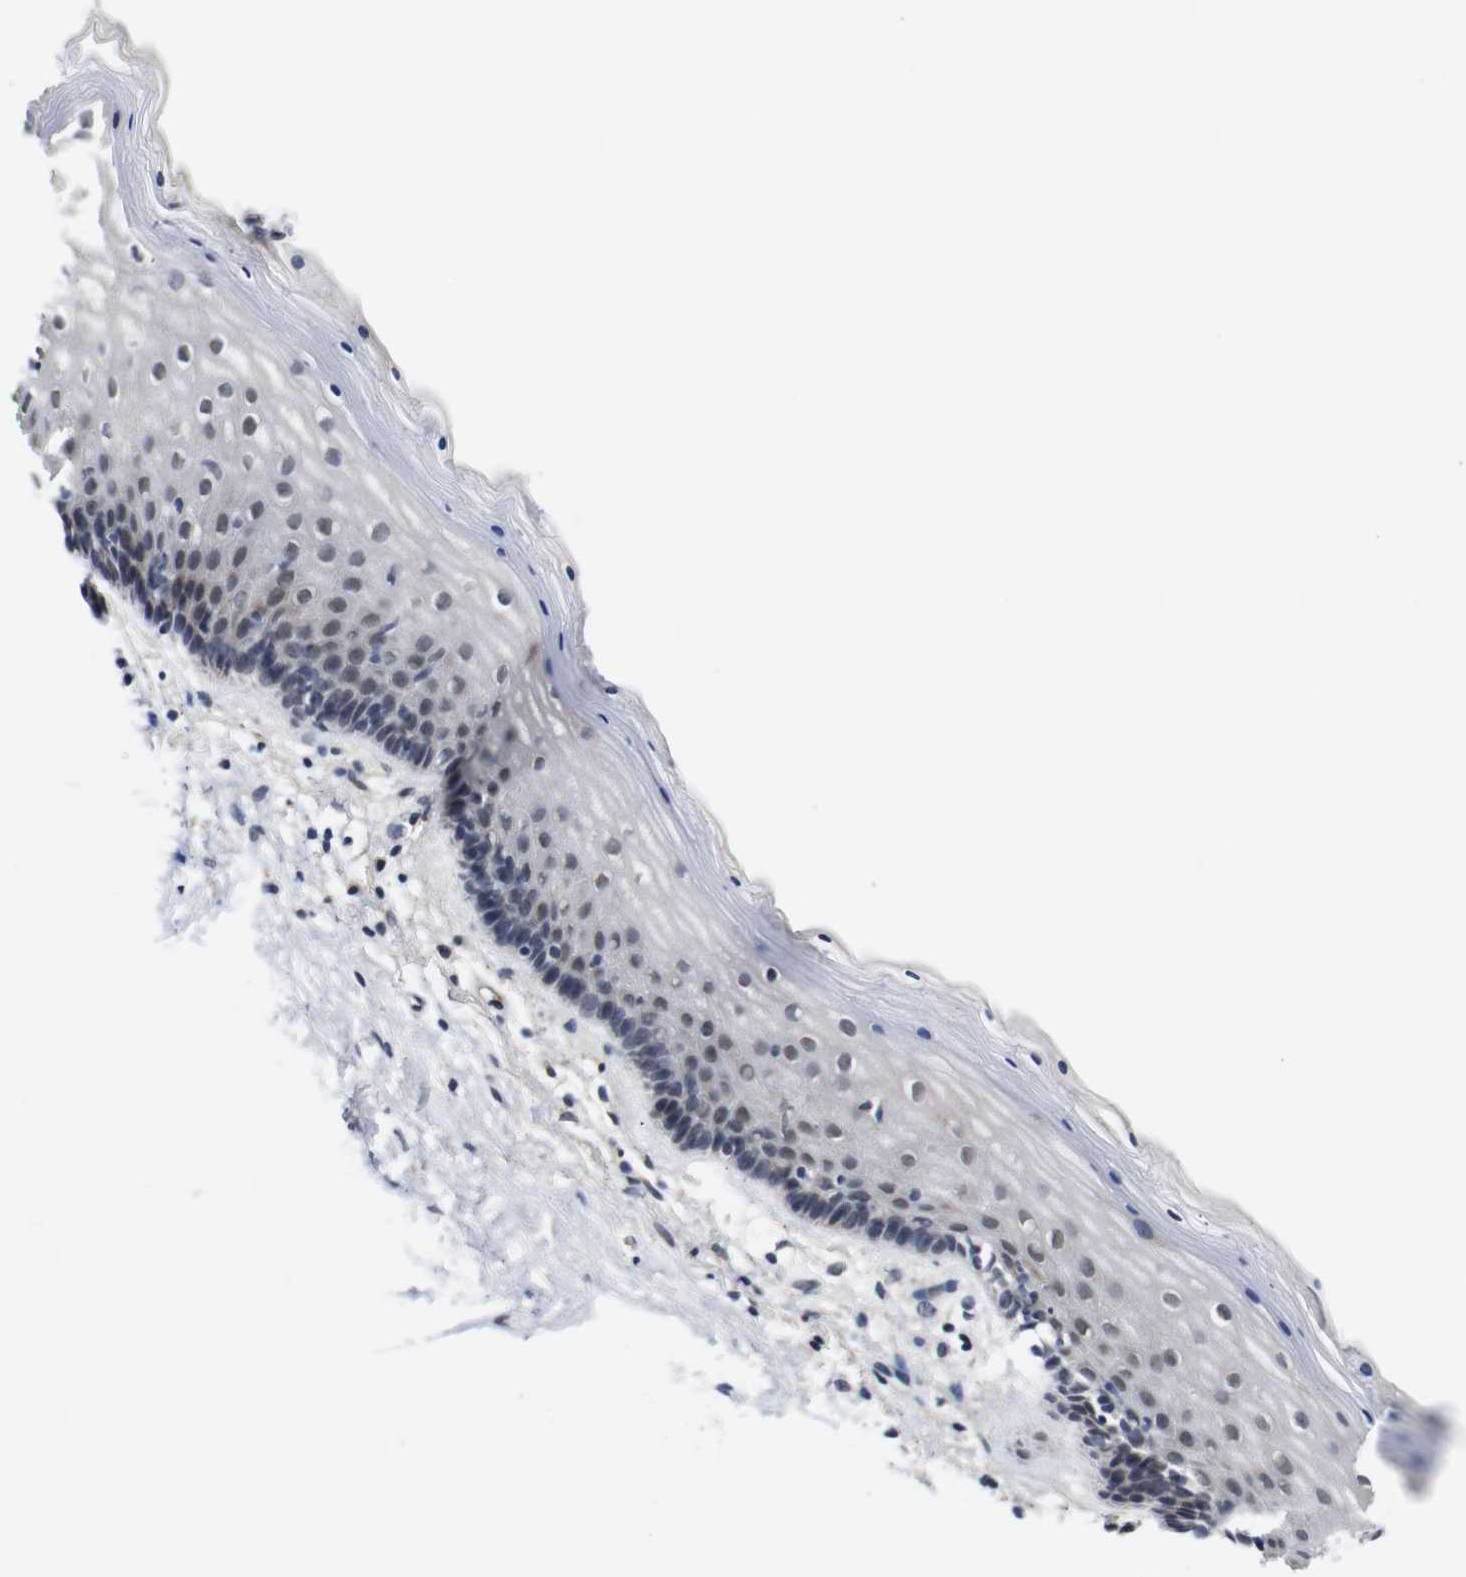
{"staining": {"intensity": "weak", "quantity": "<25%", "location": "nuclear"}, "tissue": "vagina", "cell_type": "Squamous epithelial cells", "image_type": "normal", "snomed": [{"axis": "morphology", "description": "Normal tissue, NOS"}, {"axis": "topography", "description": "Vagina"}], "caption": "High power microscopy histopathology image of an immunohistochemistry histopathology image of benign vagina, revealing no significant staining in squamous epithelial cells. (DAB (3,3'-diaminobenzidine) immunohistochemistry (IHC) visualized using brightfield microscopy, high magnification).", "gene": "NTRK3", "patient": {"sex": "female", "age": 44}}